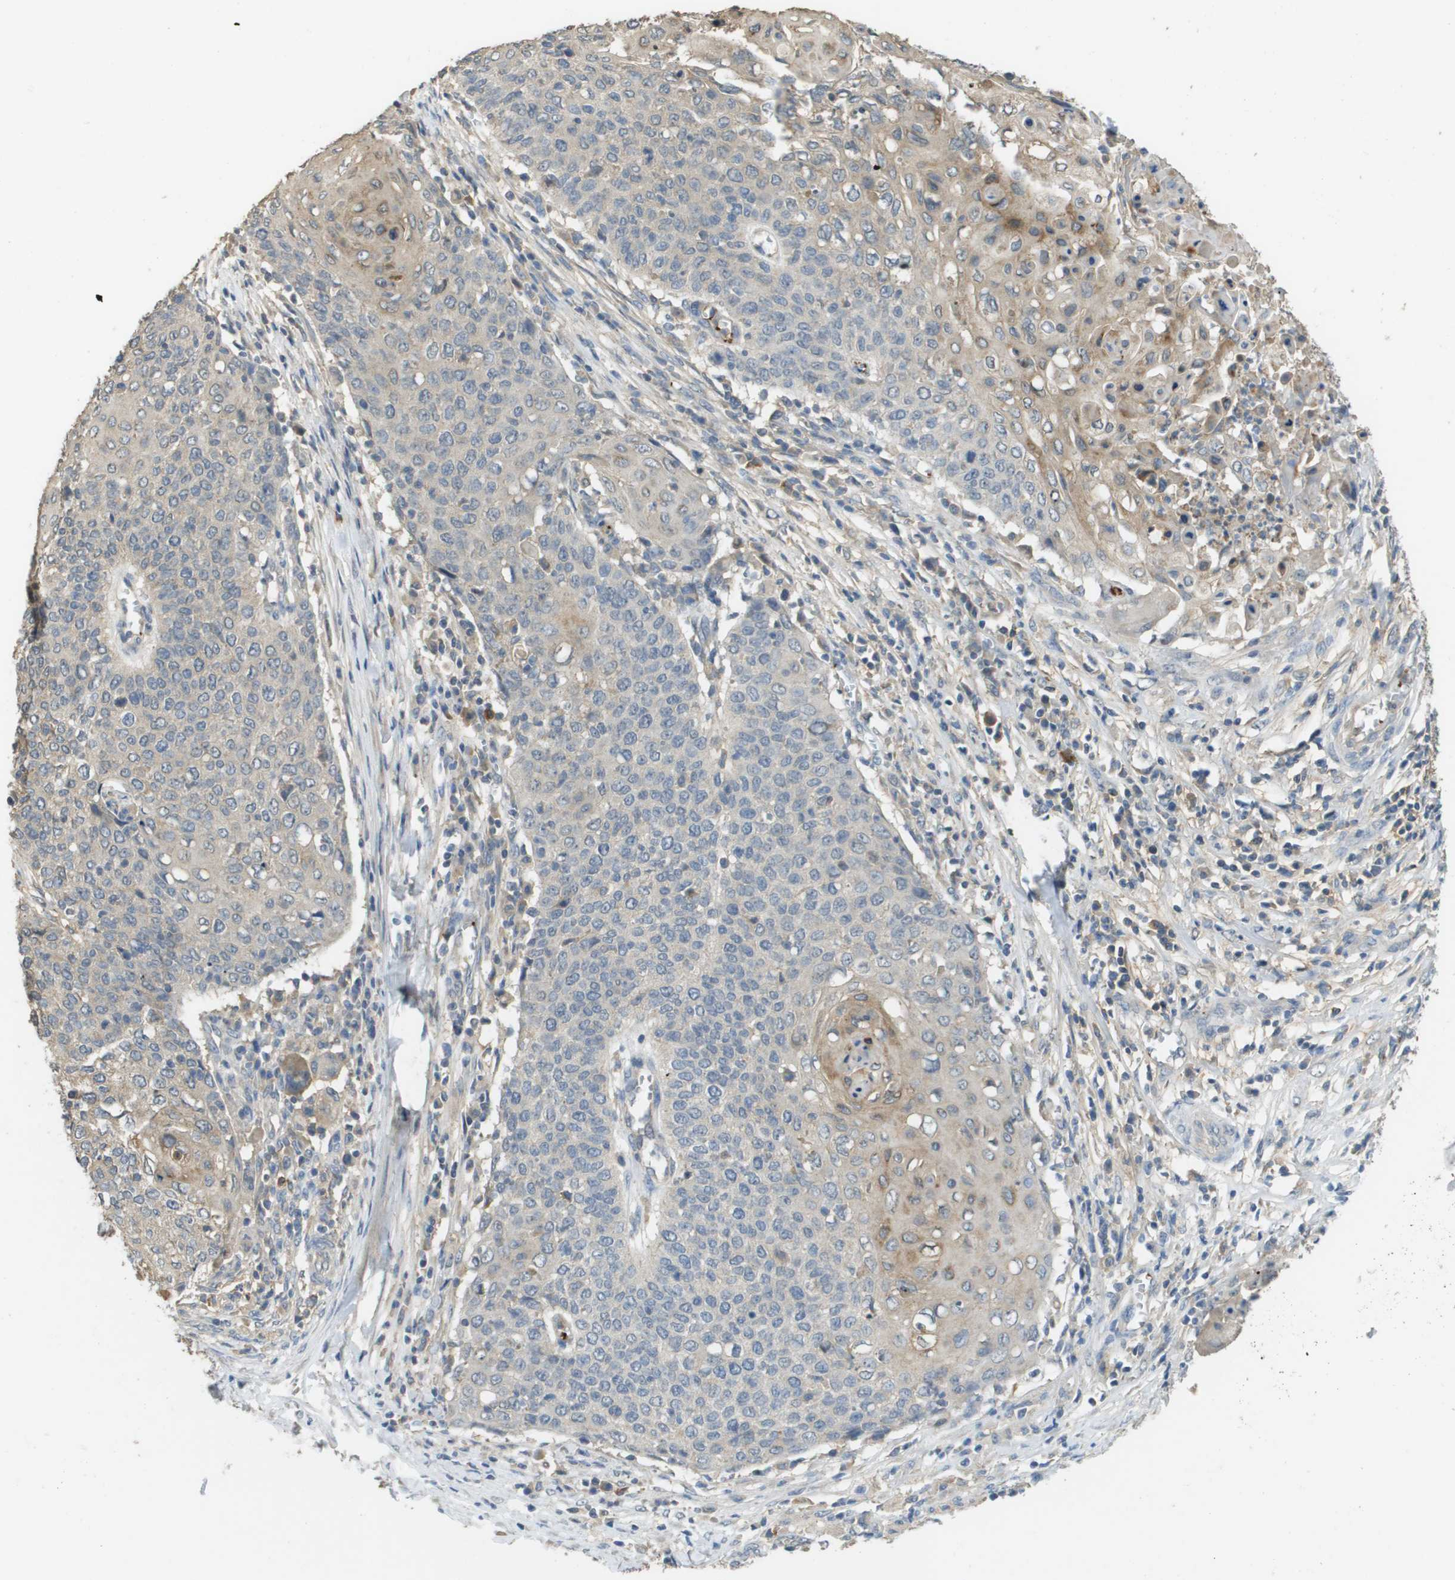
{"staining": {"intensity": "negative", "quantity": "none", "location": "none"}, "tissue": "cervical cancer", "cell_type": "Tumor cells", "image_type": "cancer", "snomed": [{"axis": "morphology", "description": "Squamous cell carcinoma, NOS"}, {"axis": "topography", "description": "Cervix"}], "caption": "Human squamous cell carcinoma (cervical) stained for a protein using immunohistochemistry (IHC) displays no staining in tumor cells.", "gene": "RAB27B", "patient": {"sex": "female", "age": 39}}